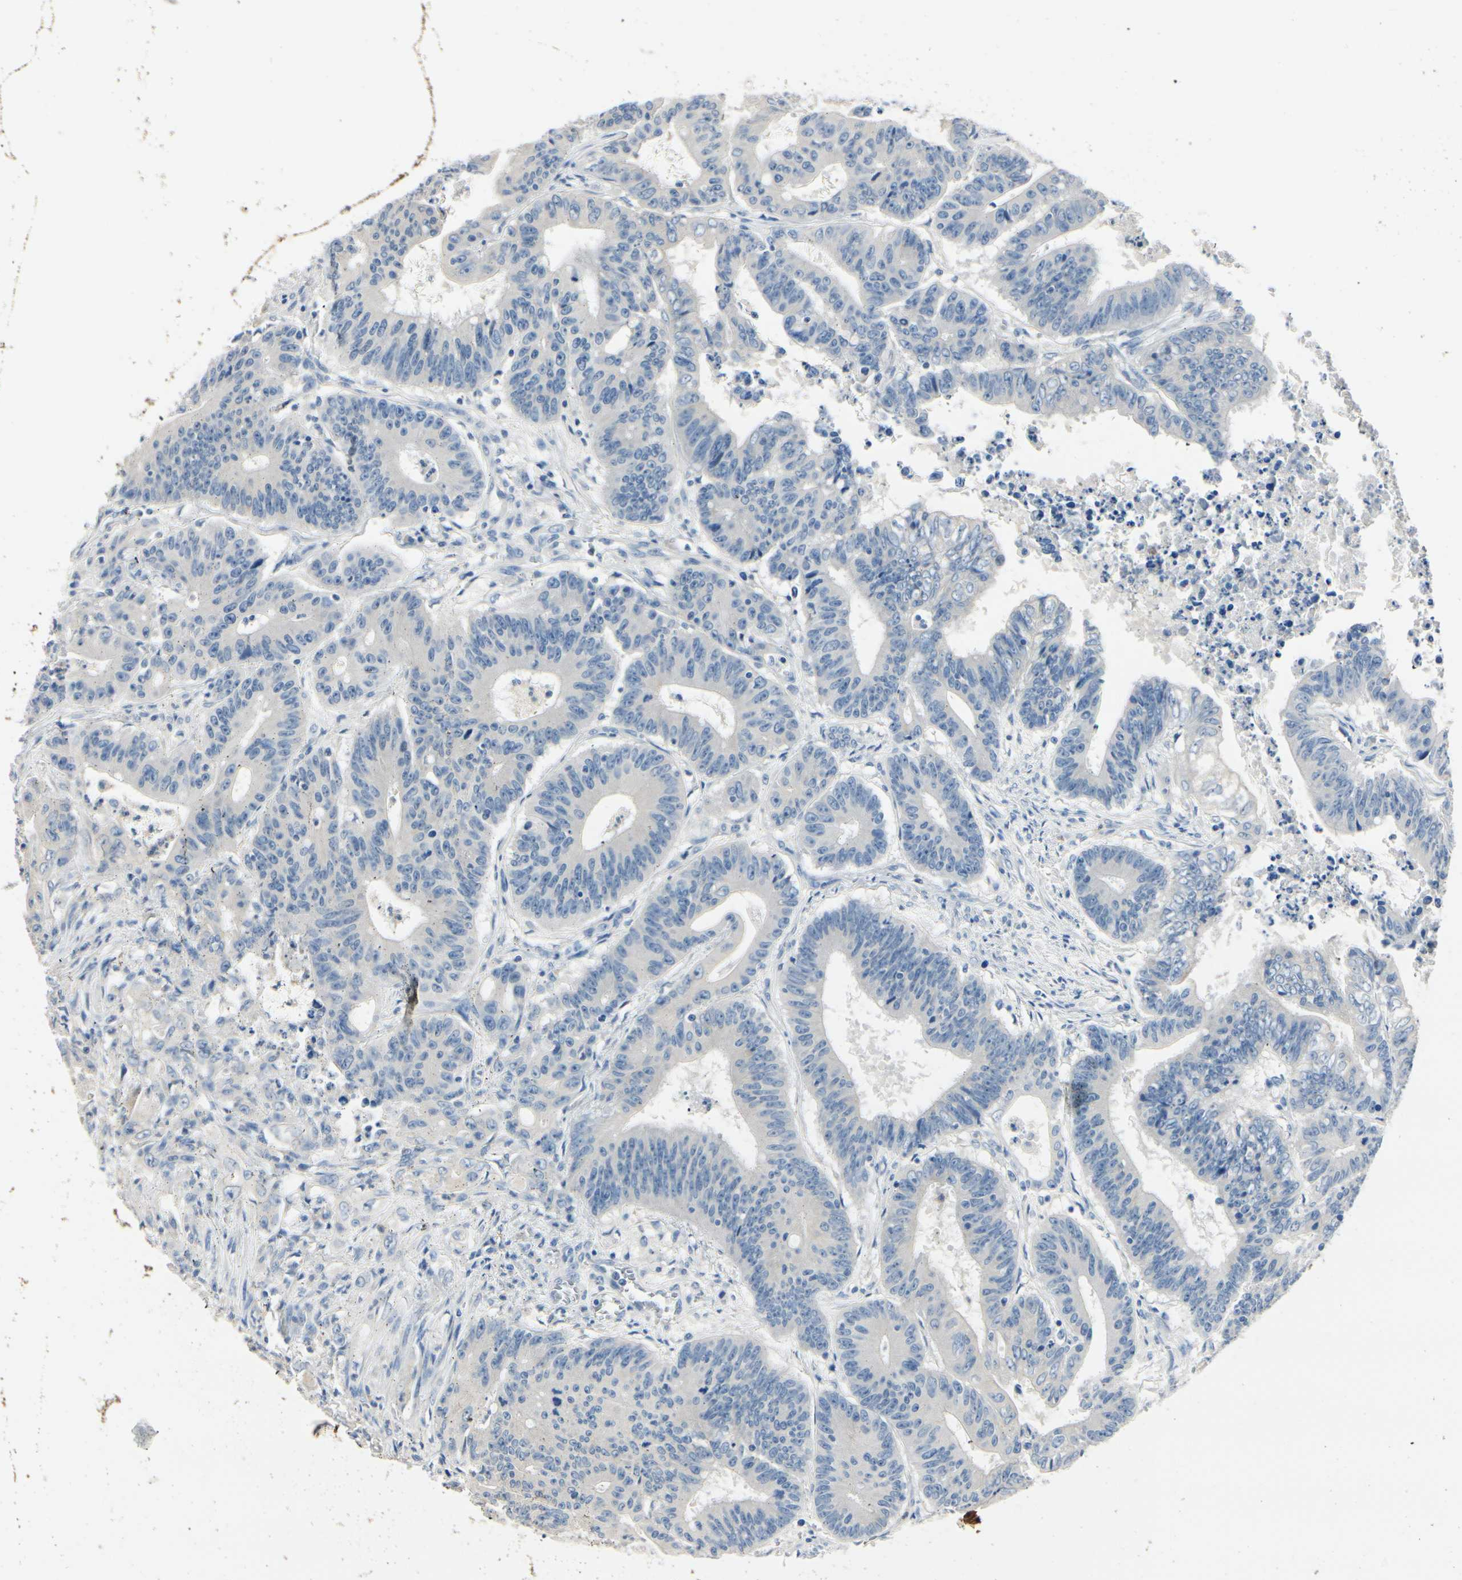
{"staining": {"intensity": "negative", "quantity": "none", "location": "none"}, "tissue": "colorectal cancer", "cell_type": "Tumor cells", "image_type": "cancer", "snomed": [{"axis": "morphology", "description": "Adenocarcinoma, NOS"}, {"axis": "topography", "description": "Colon"}], "caption": "A photomicrograph of human colorectal adenocarcinoma is negative for staining in tumor cells.", "gene": "TGFBR3", "patient": {"sex": "male", "age": 45}}